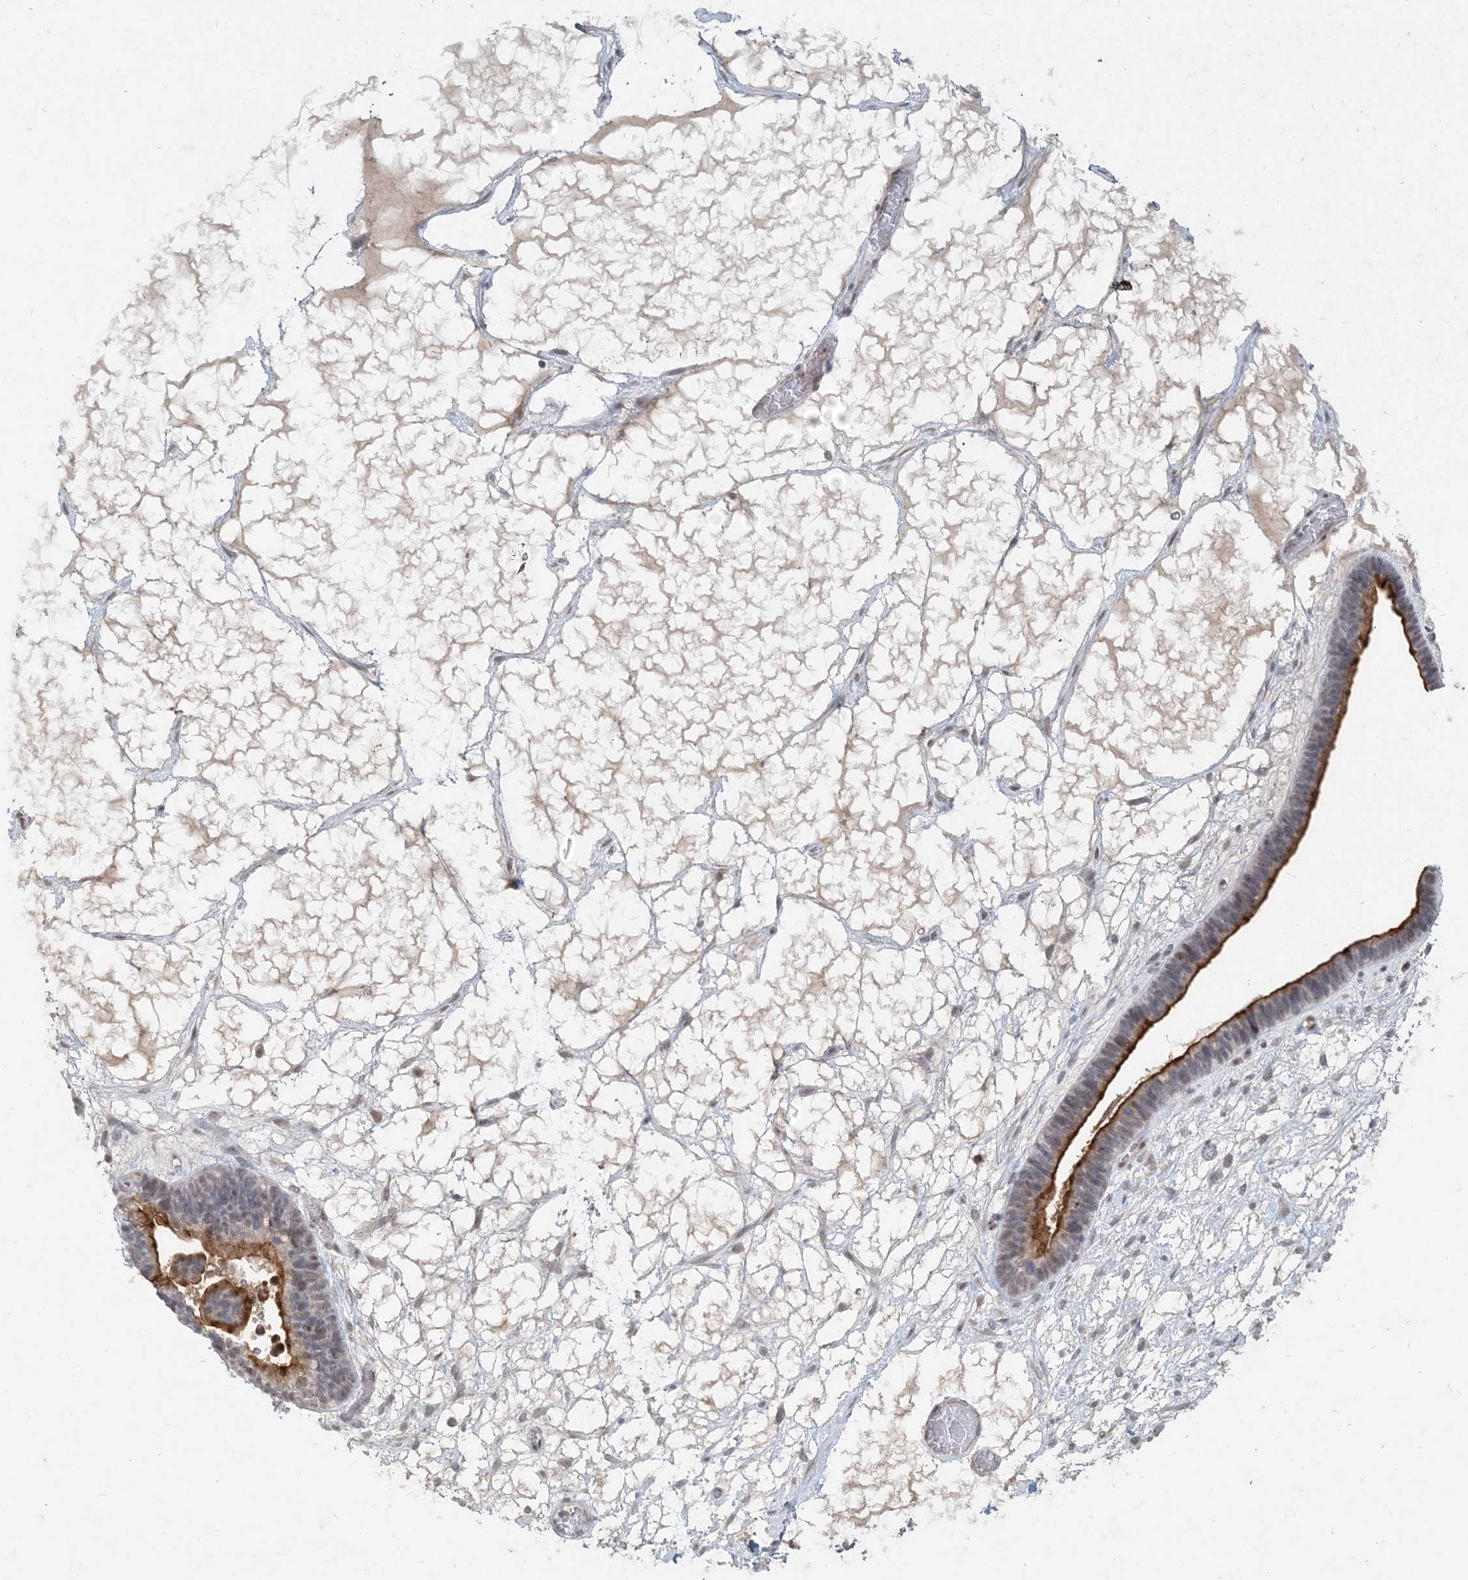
{"staining": {"intensity": "strong", "quantity": "<25%", "location": "cytoplasmic/membranous"}, "tissue": "ovarian cancer", "cell_type": "Tumor cells", "image_type": "cancer", "snomed": [{"axis": "morphology", "description": "Cystadenocarcinoma, serous, NOS"}, {"axis": "topography", "description": "Ovary"}], "caption": "Immunohistochemistry (IHC) of human serous cystadenocarcinoma (ovarian) reveals medium levels of strong cytoplasmic/membranous positivity in approximately <25% of tumor cells.", "gene": "GIN1", "patient": {"sex": "female", "age": 56}}